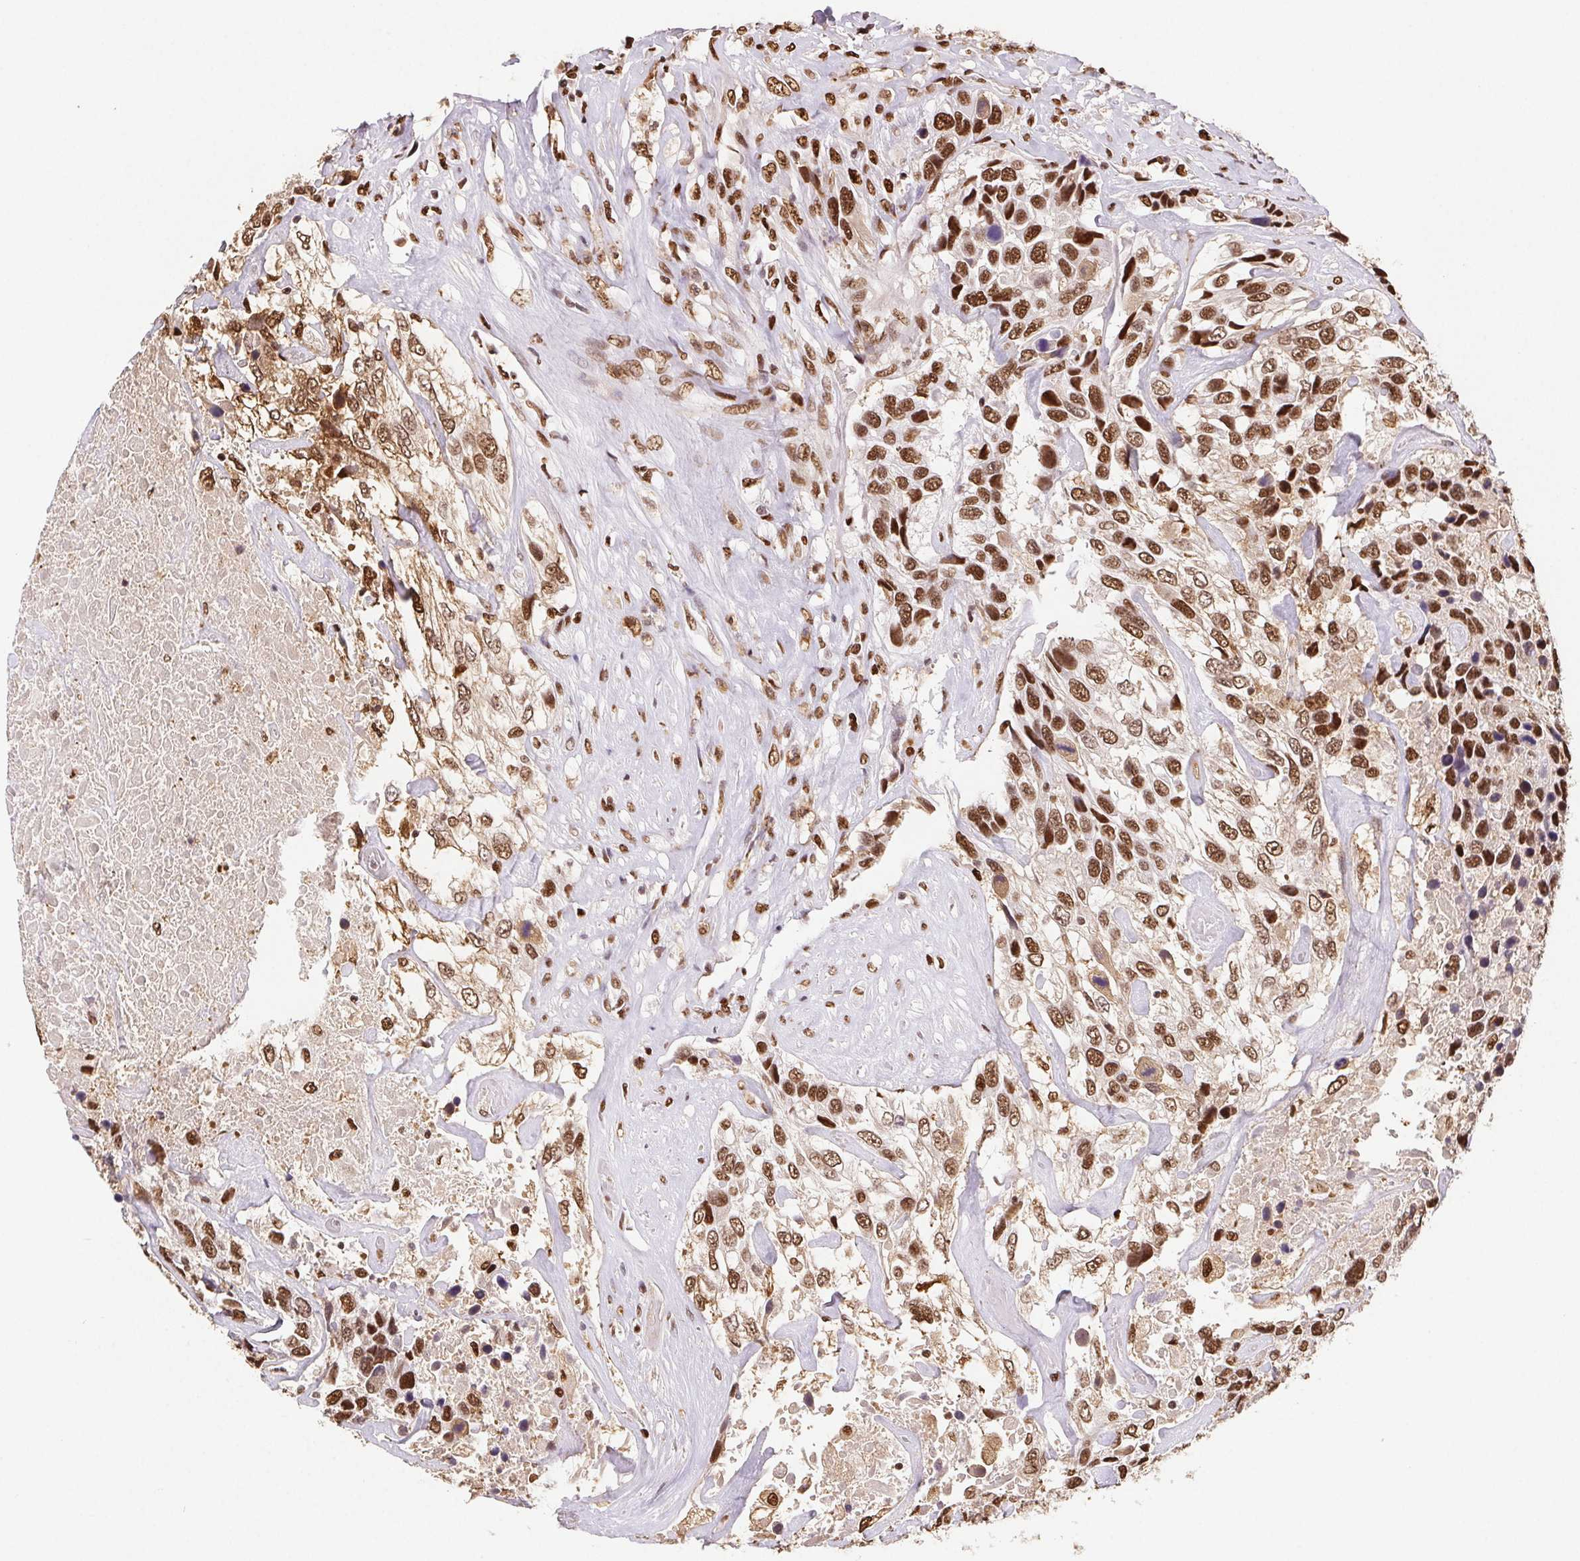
{"staining": {"intensity": "strong", "quantity": ">75%", "location": "nuclear"}, "tissue": "urothelial cancer", "cell_type": "Tumor cells", "image_type": "cancer", "snomed": [{"axis": "morphology", "description": "Urothelial carcinoma, High grade"}, {"axis": "topography", "description": "Urinary bladder"}], "caption": "The image reveals a brown stain indicating the presence of a protein in the nuclear of tumor cells in urothelial carcinoma (high-grade).", "gene": "SET", "patient": {"sex": "female", "age": 70}}